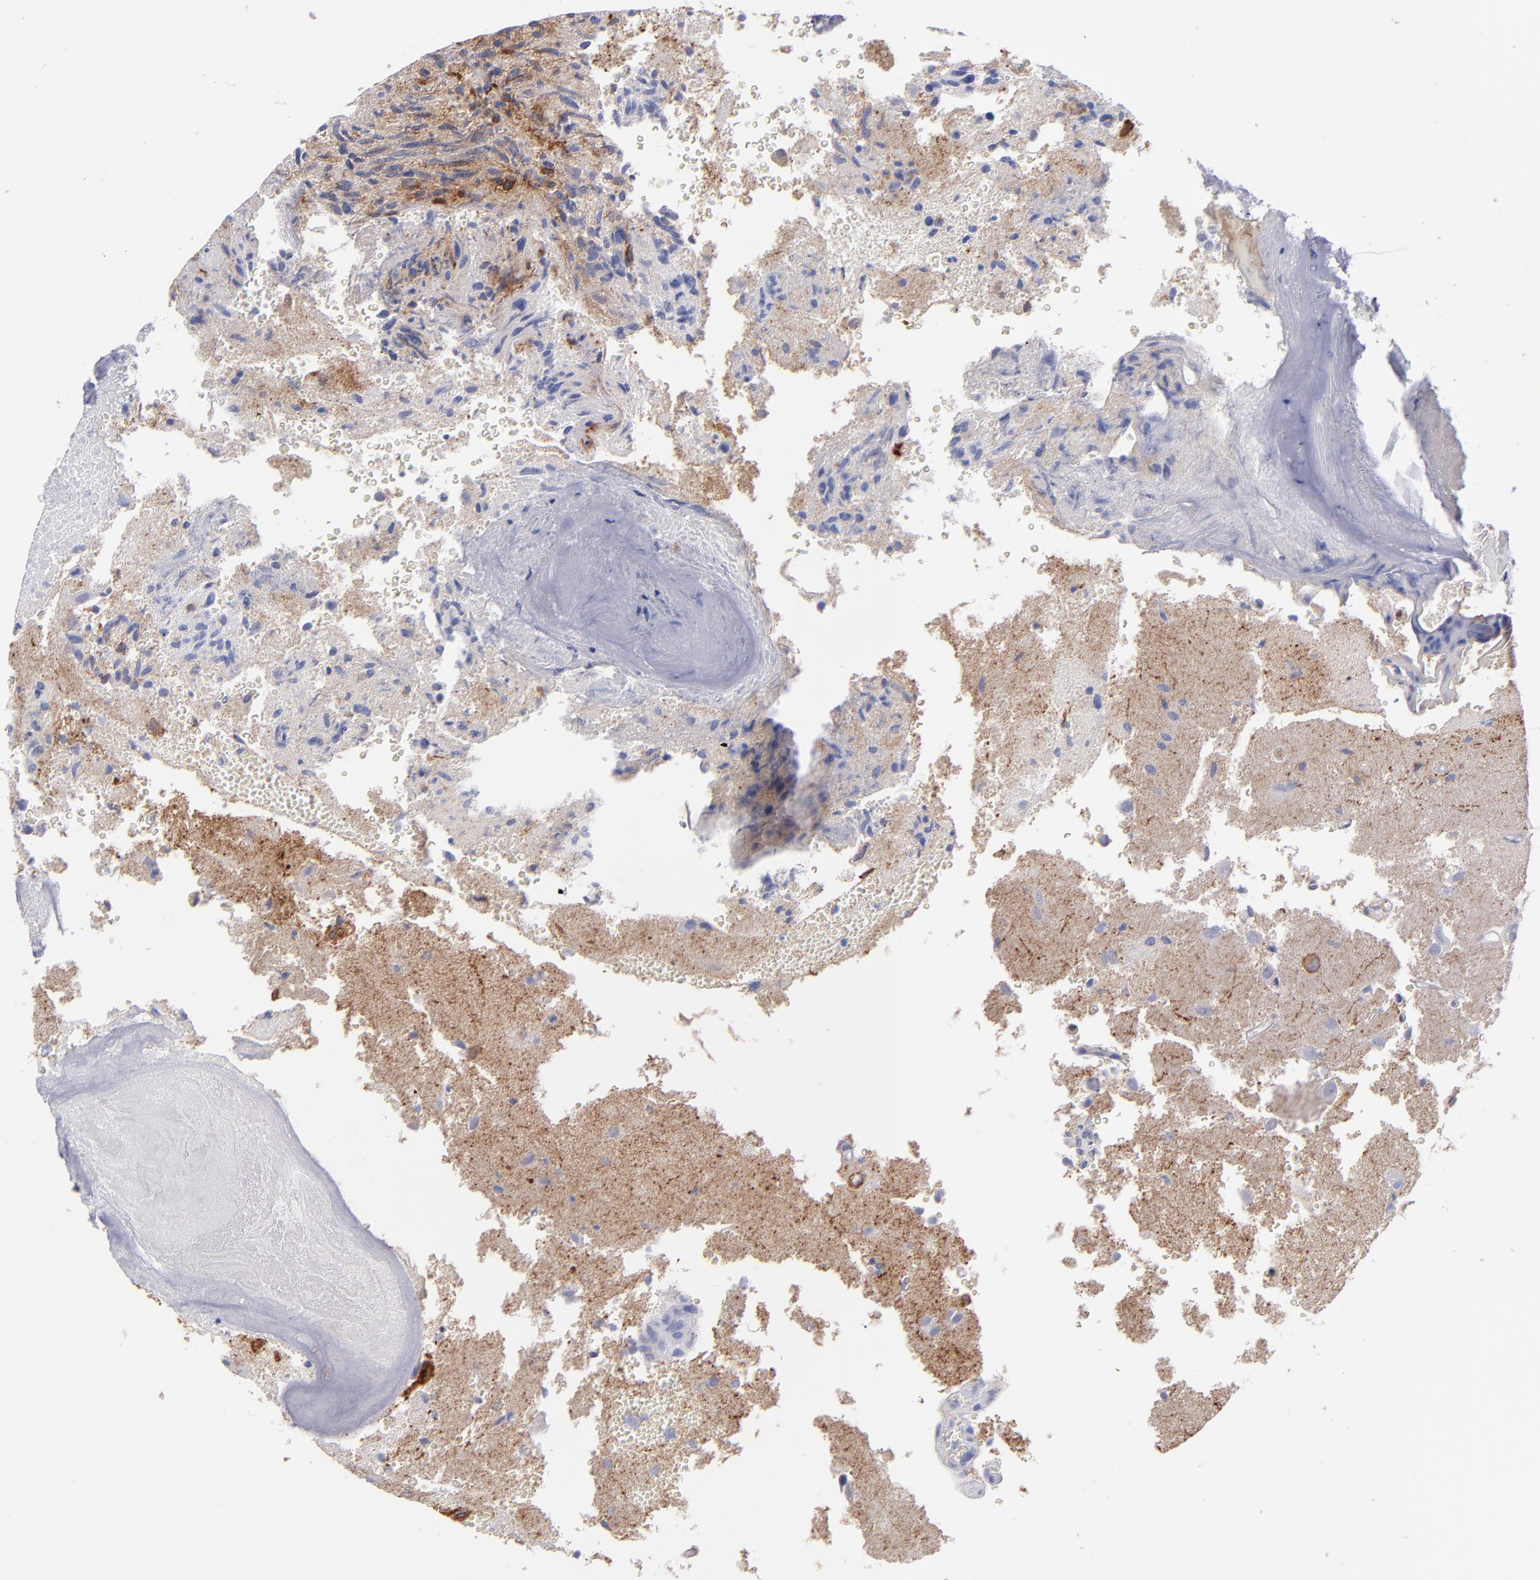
{"staining": {"intensity": "strong", "quantity": ">75%", "location": "cytoplasmic/membranous"}, "tissue": "glioma", "cell_type": "Tumor cells", "image_type": "cancer", "snomed": [{"axis": "morphology", "description": "Normal tissue, NOS"}, {"axis": "morphology", "description": "Glioma, malignant, High grade"}, {"axis": "topography", "description": "Cerebral cortex"}], "caption": "An immunohistochemistry (IHC) image of tumor tissue is shown. Protein staining in brown highlights strong cytoplasmic/membranous positivity in glioma within tumor cells. (IHC, brightfield microscopy, high magnification).", "gene": "AHNAK2", "patient": {"sex": "male", "age": 75}}